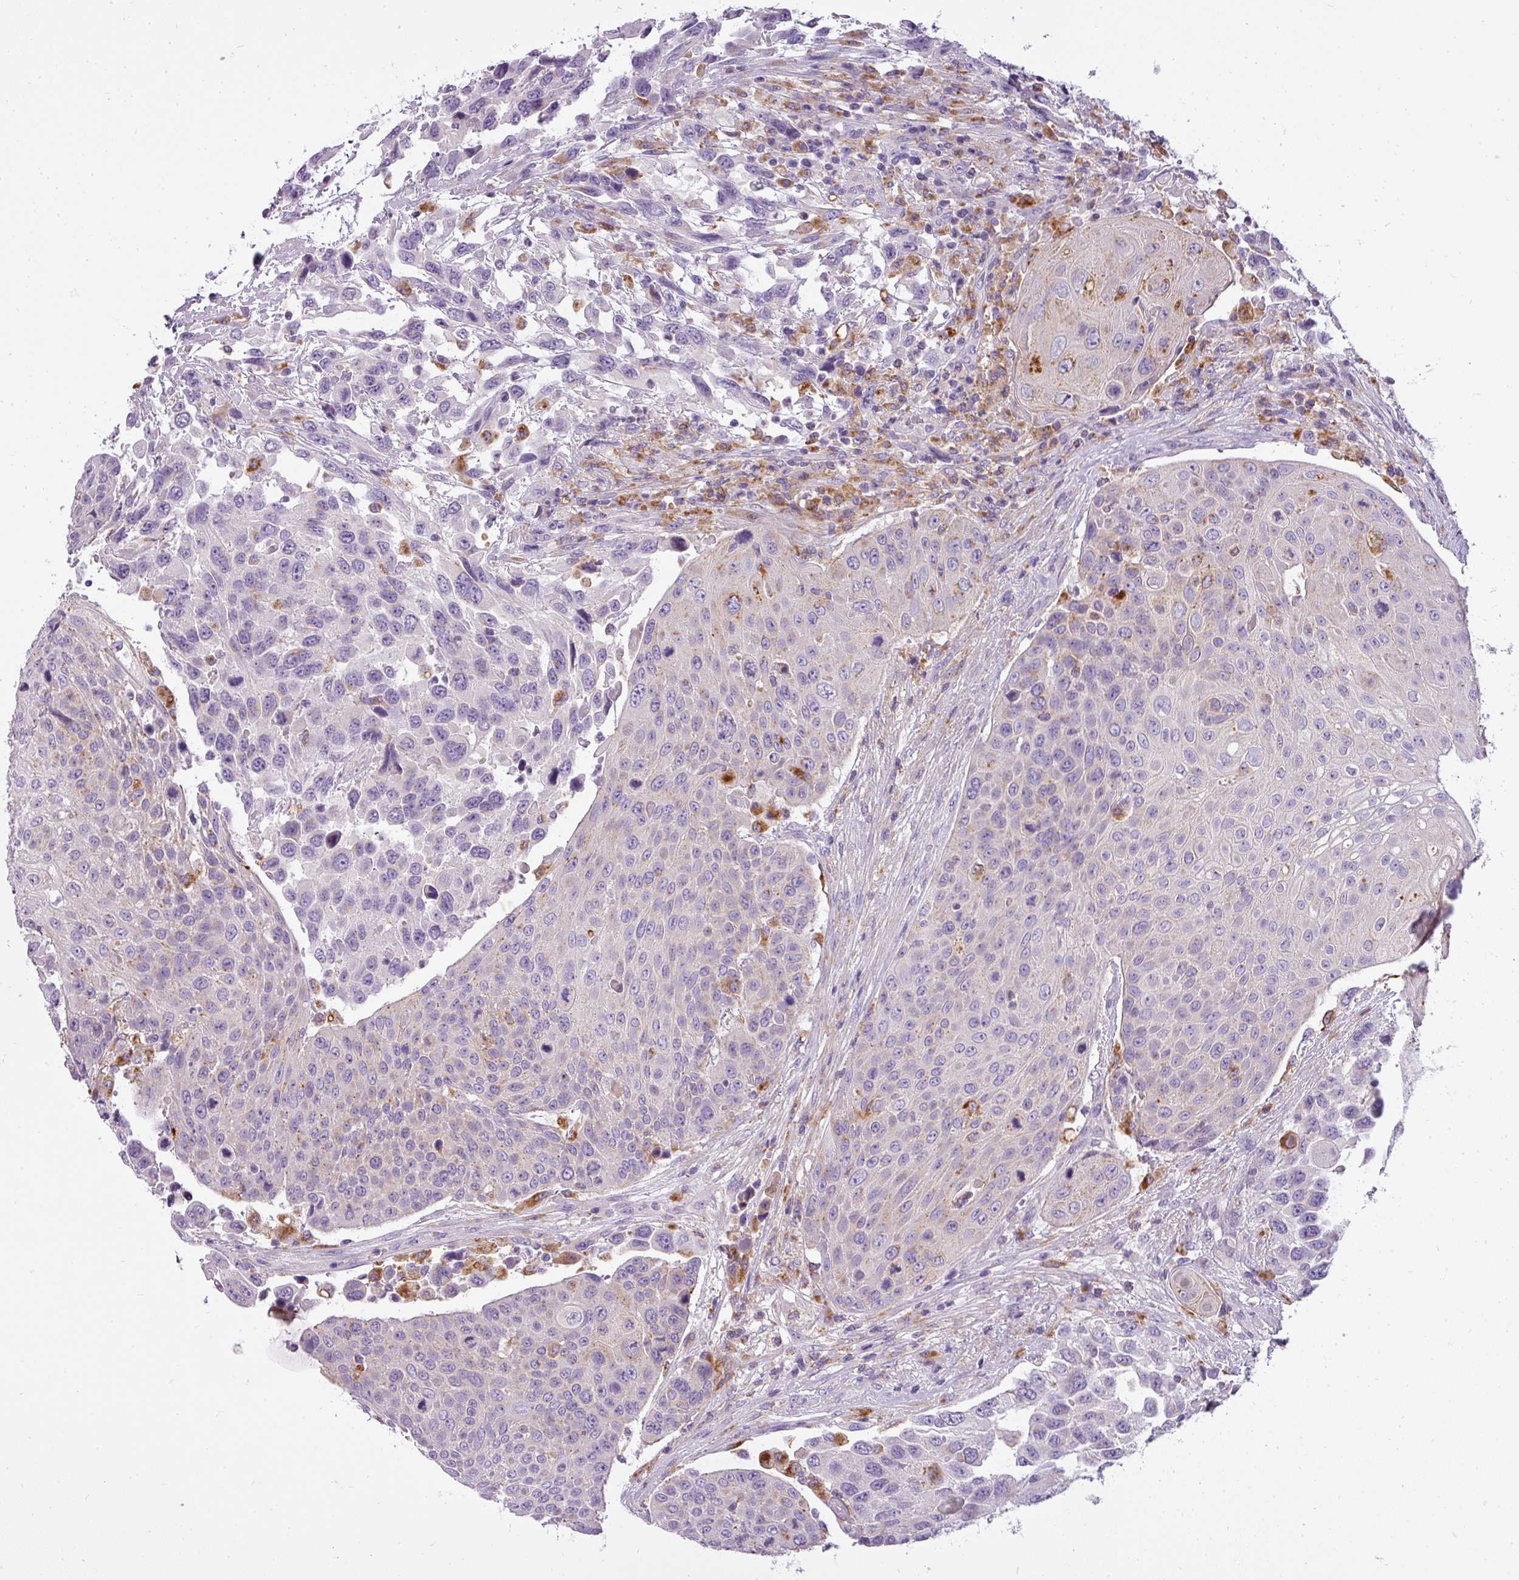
{"staining": {"intensity": "negative", "quantity": "none", "location": "none"}, "tissue": "urothelial cancer", "cell_type": "Tumor cells", "image_type": "cancer", "snomed": [{"axis": "morphology", "description": "Urothelial carcinoma, High grade"}, {"axis": "topography", "description": "Urinary bladder"}], "caption": "Urothelial cancer stained for a protein using immunohistochemistry exhibits no positivity tumor cells.", "gene": "ATP6V1D", "patient": {"sex": "female", "age": 70}}